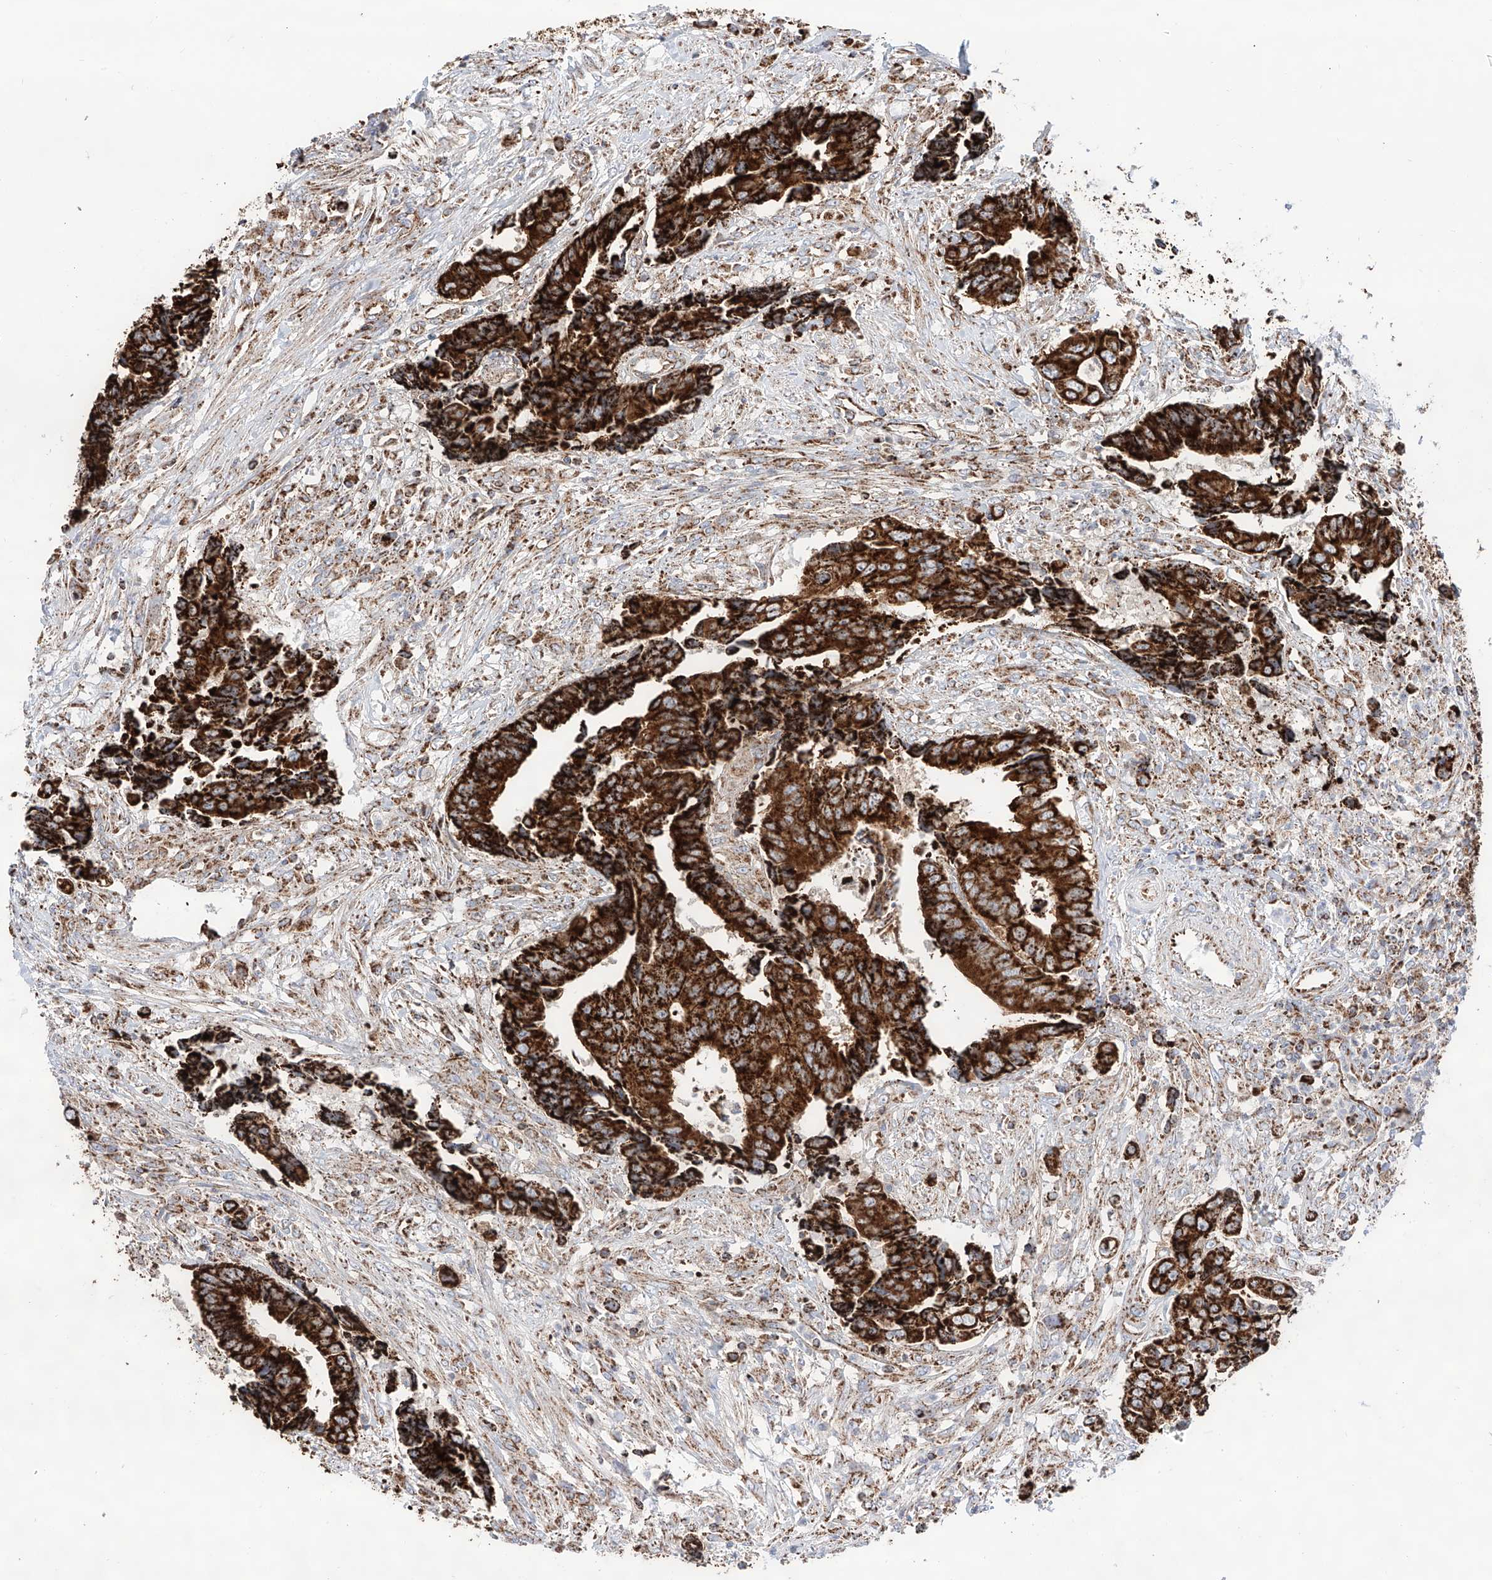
{"staining": {"intensity": "strong", "quantity": ">75%", "location": "cytoplasmic/membranous"}, "tissue": "colorectal cancer", "cell_type": "Tumor cells", "image_type": "cancer", "snomed": [{"axis": "morphology", "description": "Adenocarcinoma, NOS"}, {"axis": "topography", "description": "Rectum"}], "caption": "Protein analysis of colorectal cancer (adenocarcinoma) tissue reveals strong cytoplasmic/membranous expression in approximately >75% of tumor cells.", "gene": "TTC27", "patient": {"sex": "male", "age": 84}}